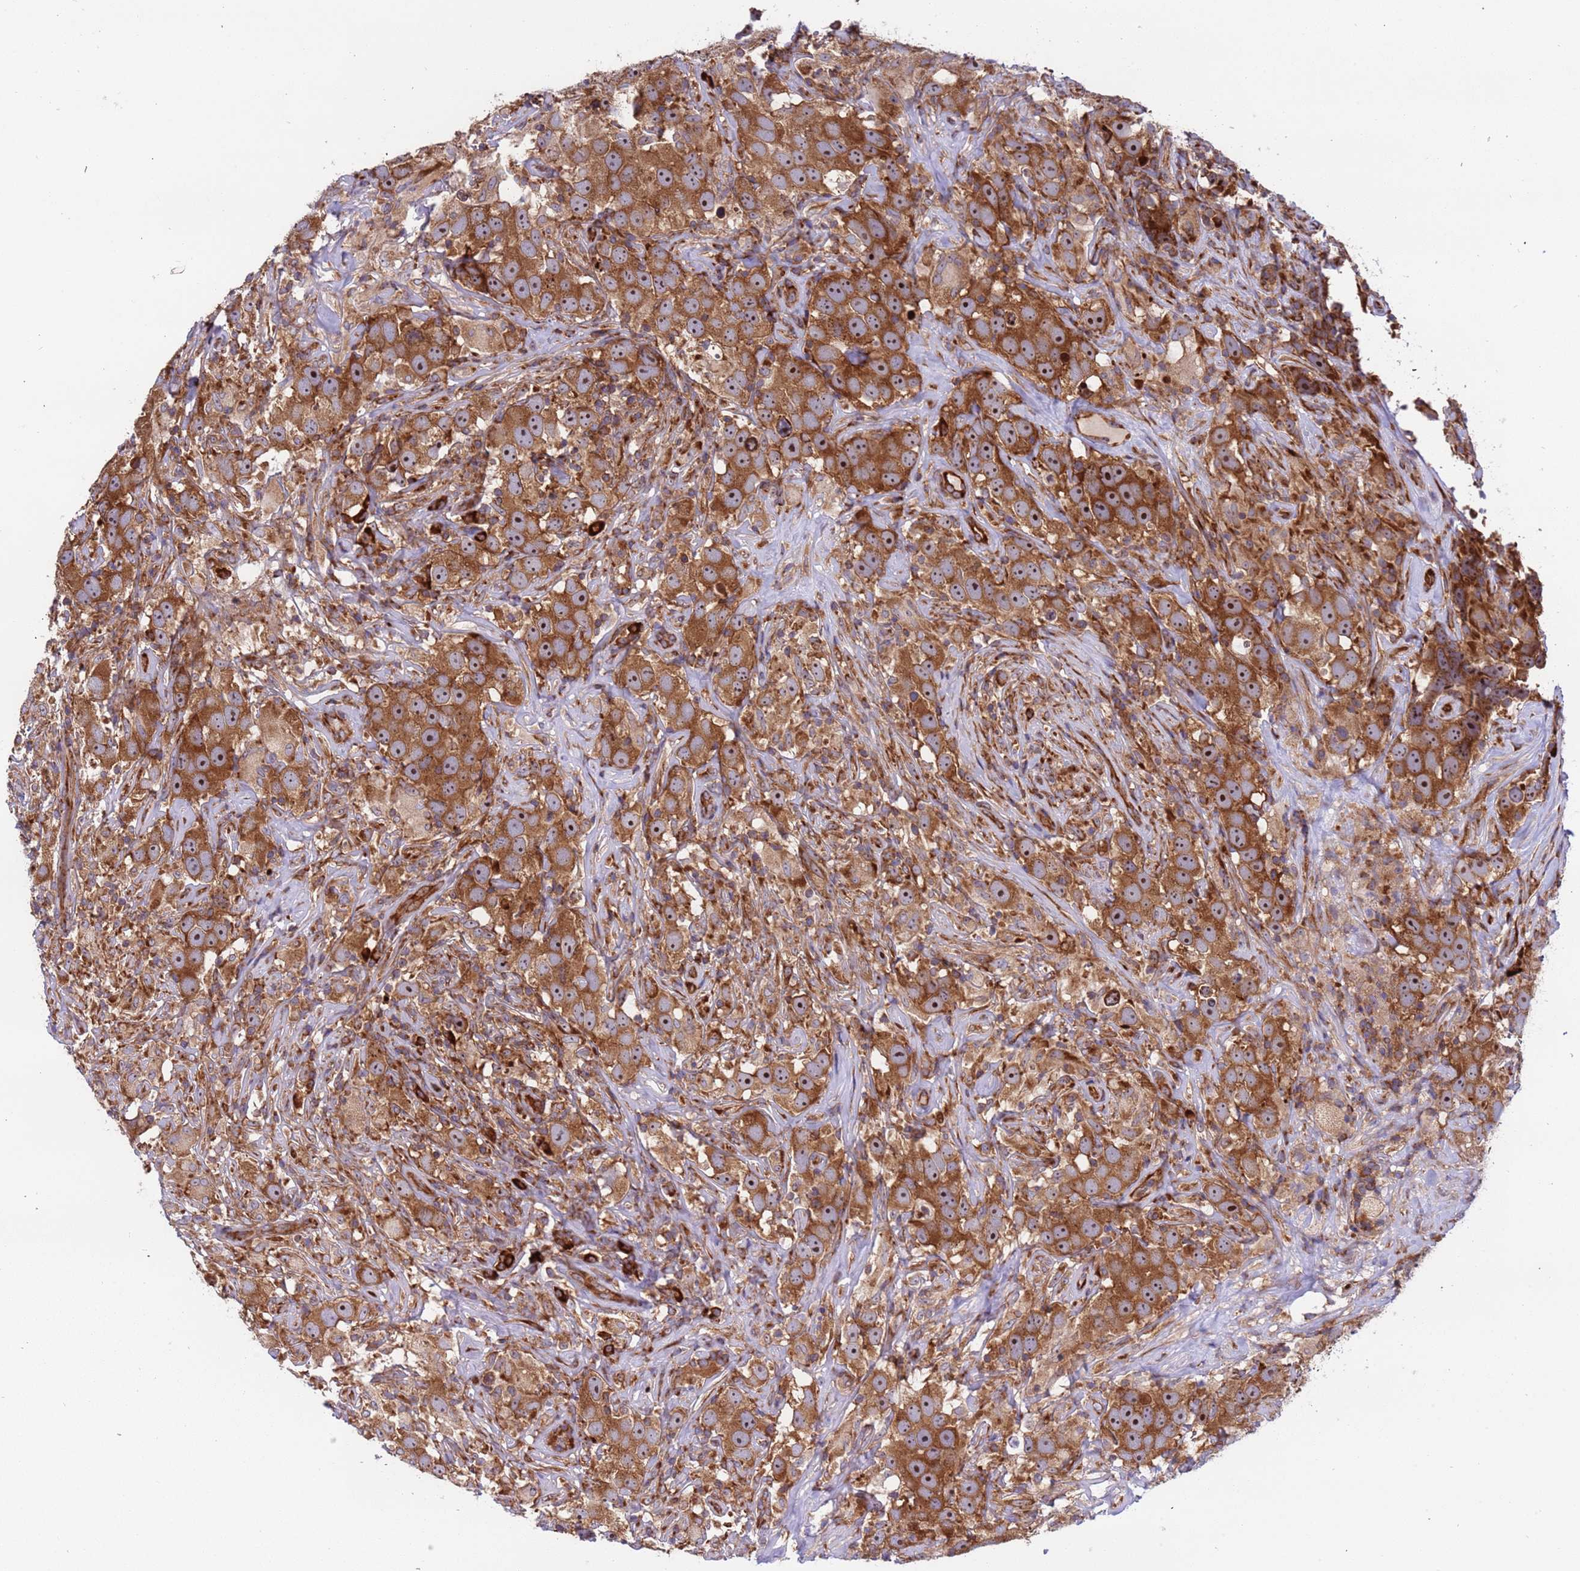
{"staining": {"intensity": "strong", "quantity": ">75%", "location": "cytoplasmic/membranous,nuclear"}, "tissue": "testis cancer", "cell_type": "Tumor cells", "image_type": "cancer", "snomed": [{"axis": "morphology", "description": "Seminoma, NOS"}, {"axis": "topography", "description": "Testis"}], "caption": "This is an image of immunohistochemistry staining of seminoma (testis), which shows strong staining in the cytoplasmic/membranous and nuclear of tumor cells.", "gene": "RPL36", "patient": {"sex": "male", "age": 49}}